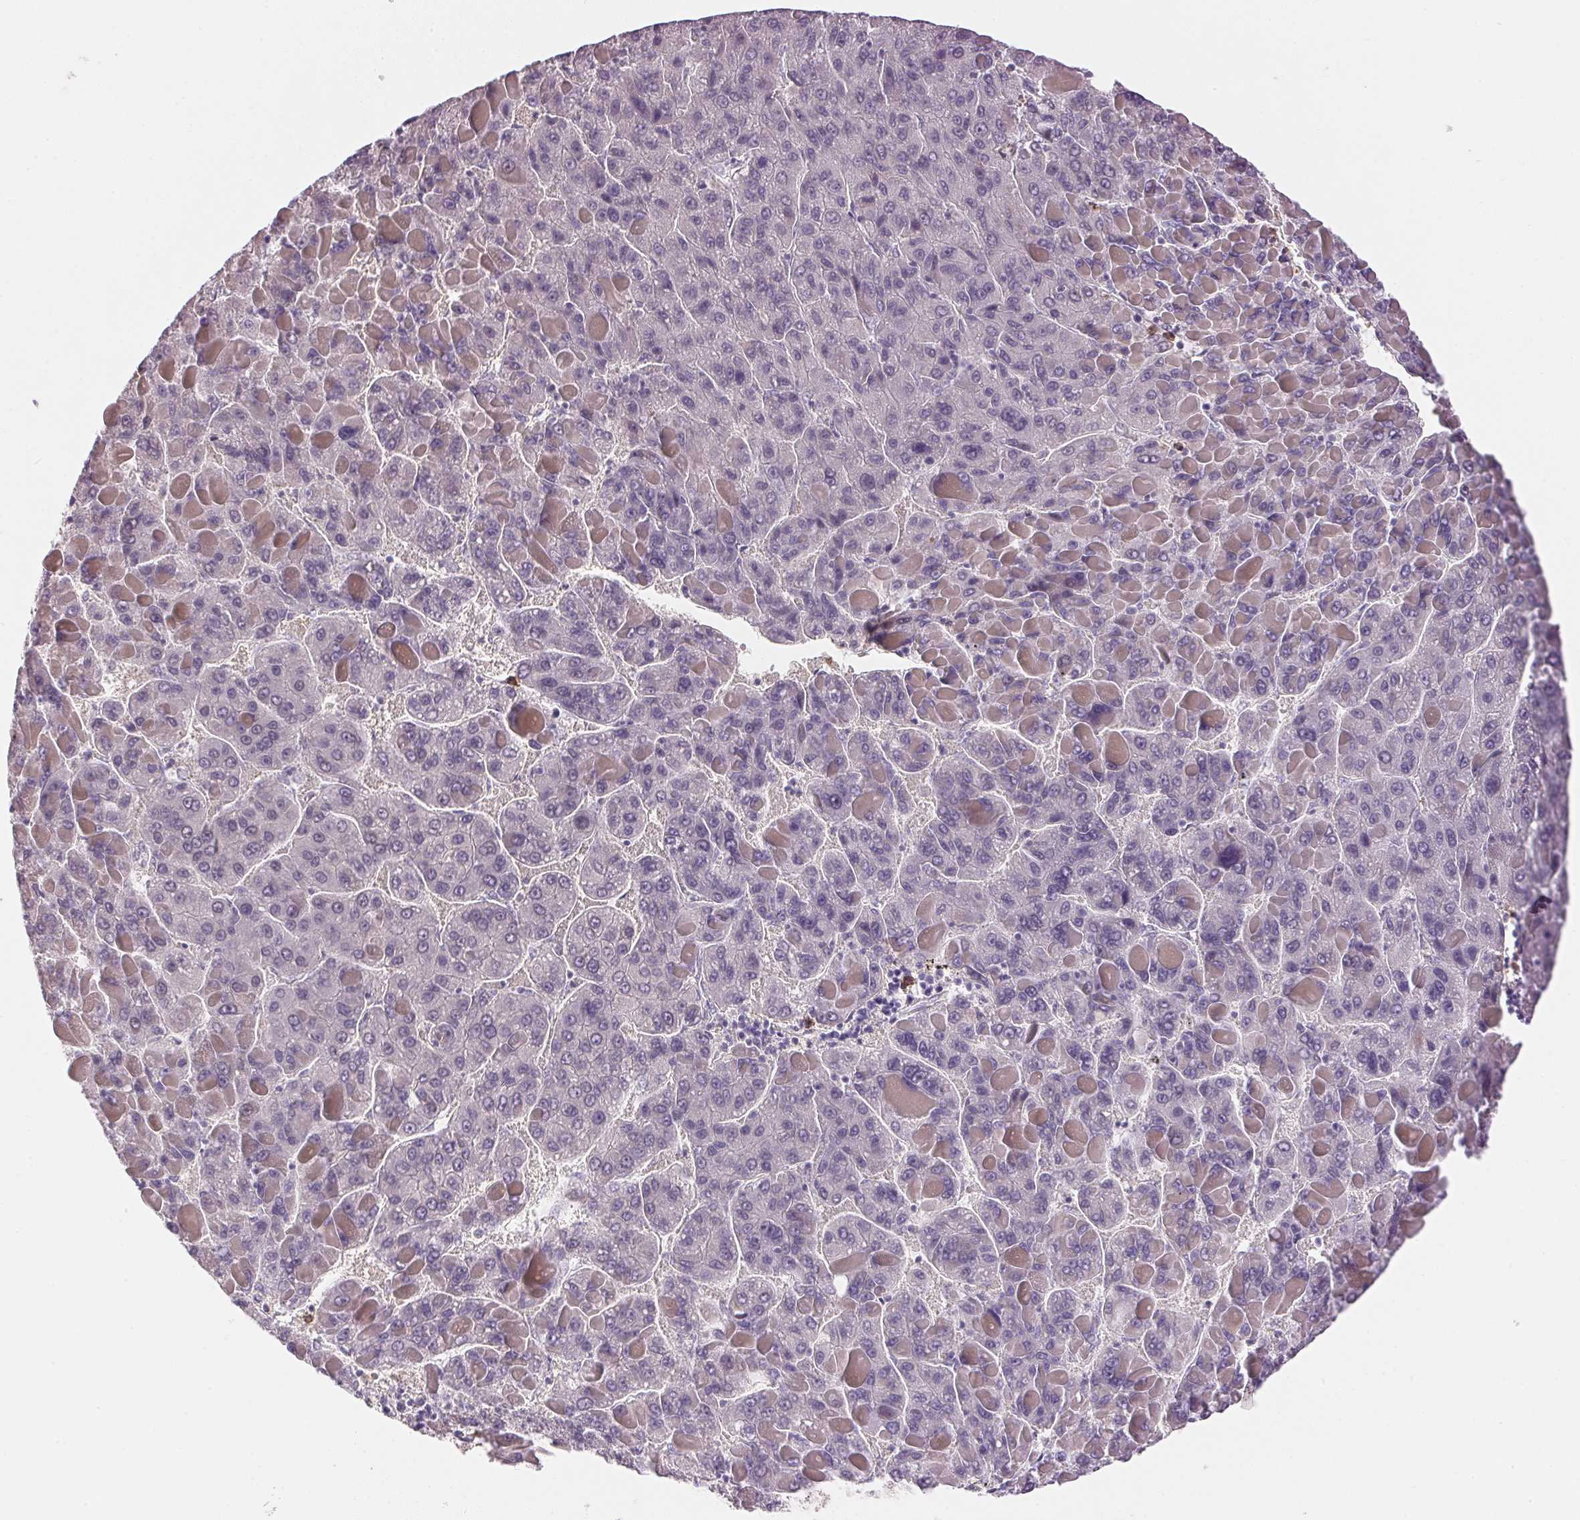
{"staining": {"intensity": "negative", "quantity": "none", "location": "none"}, "tissue": "liver cancer", "cell_type": "Tumor cells", "image_type": "cancer", "snomed": [{"axis": "morphology", "description": "Carcinoma, Hepatocellular, NOS"}, {"axis": "topography", "description": "Liver"}], "caption": "Tumor cells are negative for brown protein staining in hepatocellular carcinoma (liver).", "gene": "FNDC4", "patient": {"sex": "female", "age": 82}}